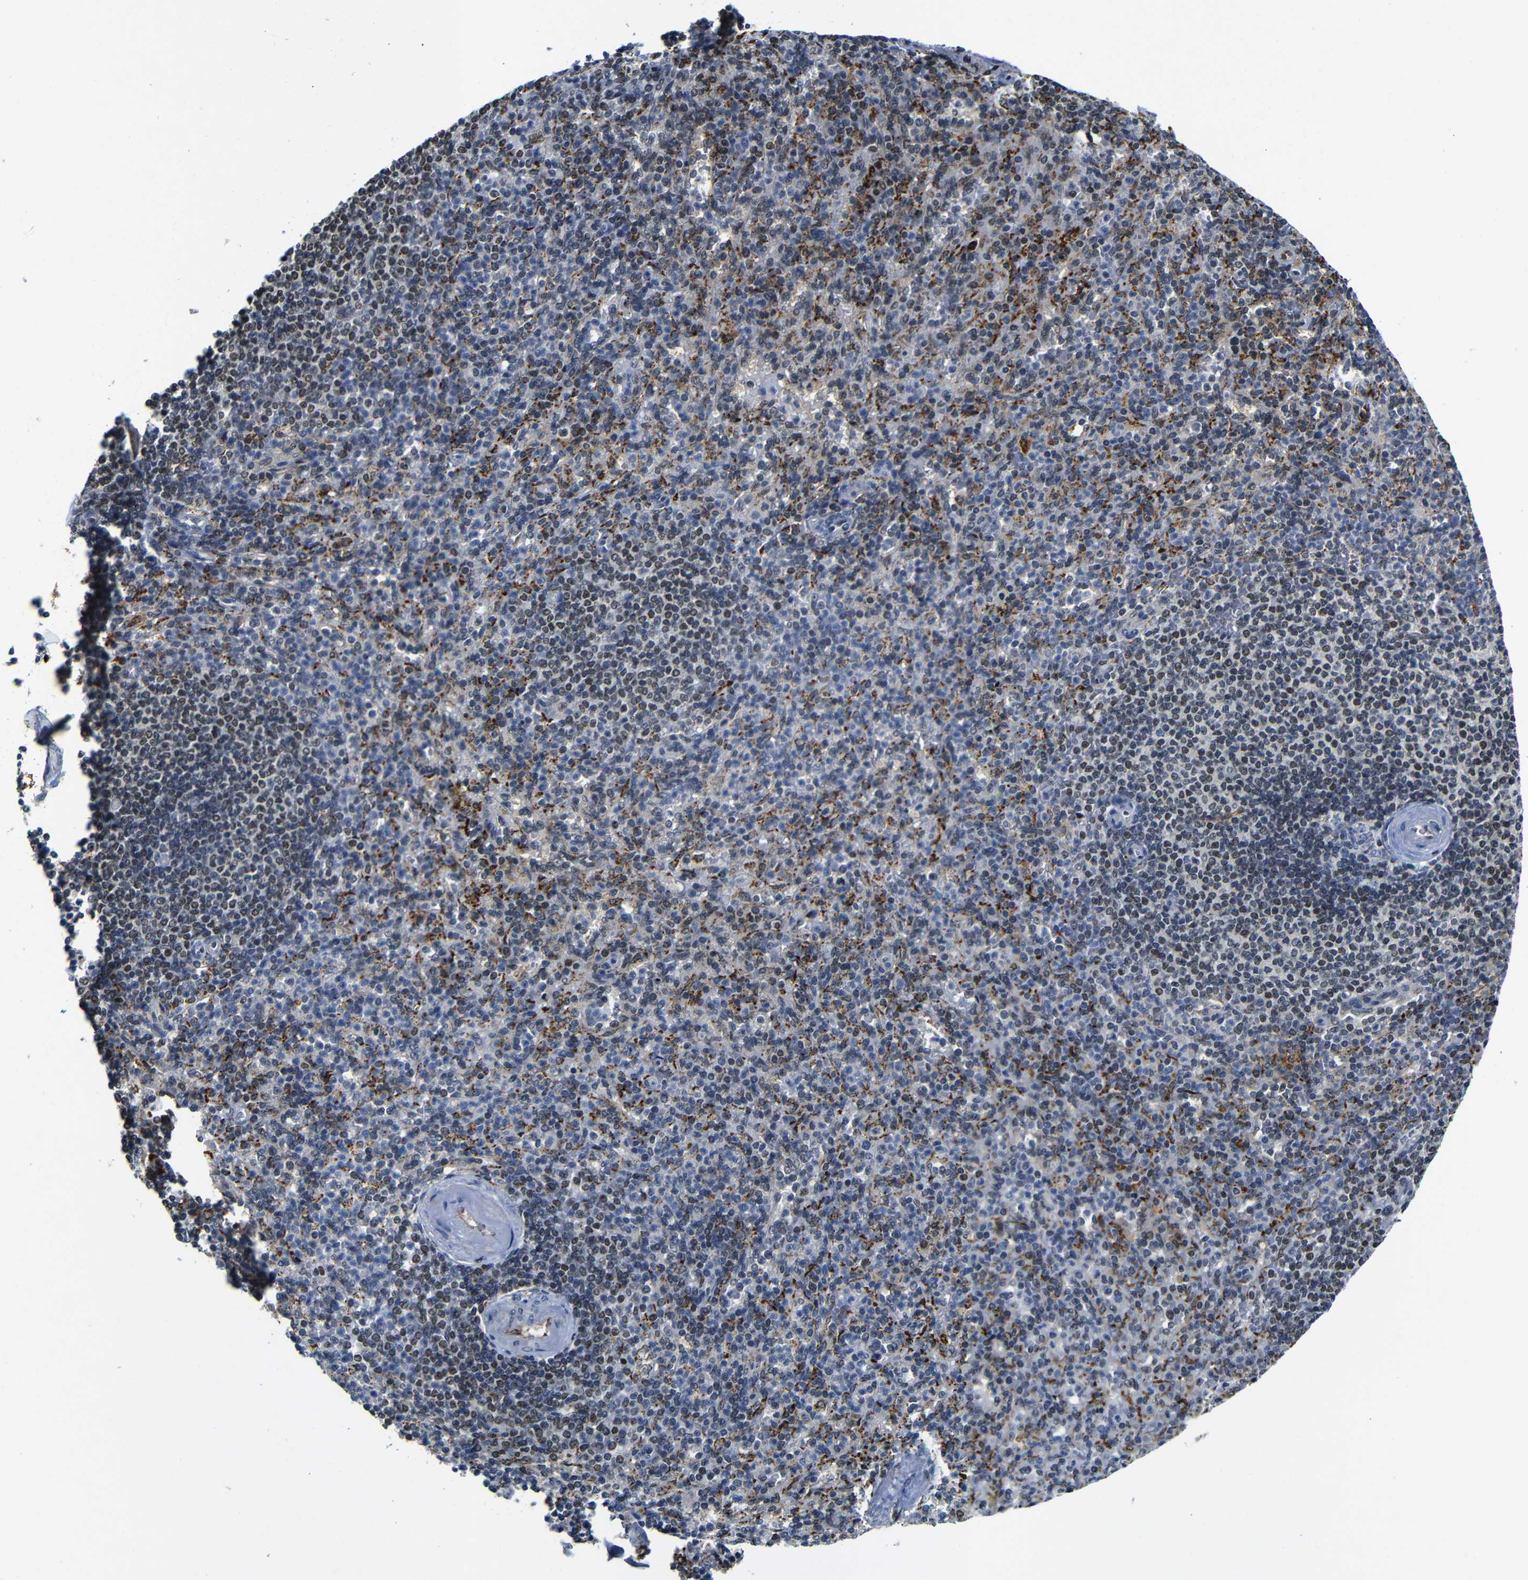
{"staining": {"intensity": "moderate", "quantity": "25%-75%", "location": "nuclear"}, "tissue": "spleen", "cell_type": "Cells in red pulp", "image_type": "normal", "snomed": [{"axis": "morphology", "description": "Normal tissue, NOS"}, {"axis": "topography", "description": "Spleen"}], "caption": "Protein staining of benign spleen displays moderate nuclear expression in approximately 25%-75% of cells in red pulp.", "gene": "MYC", "patient": {"sex": "female", "age": 74}}